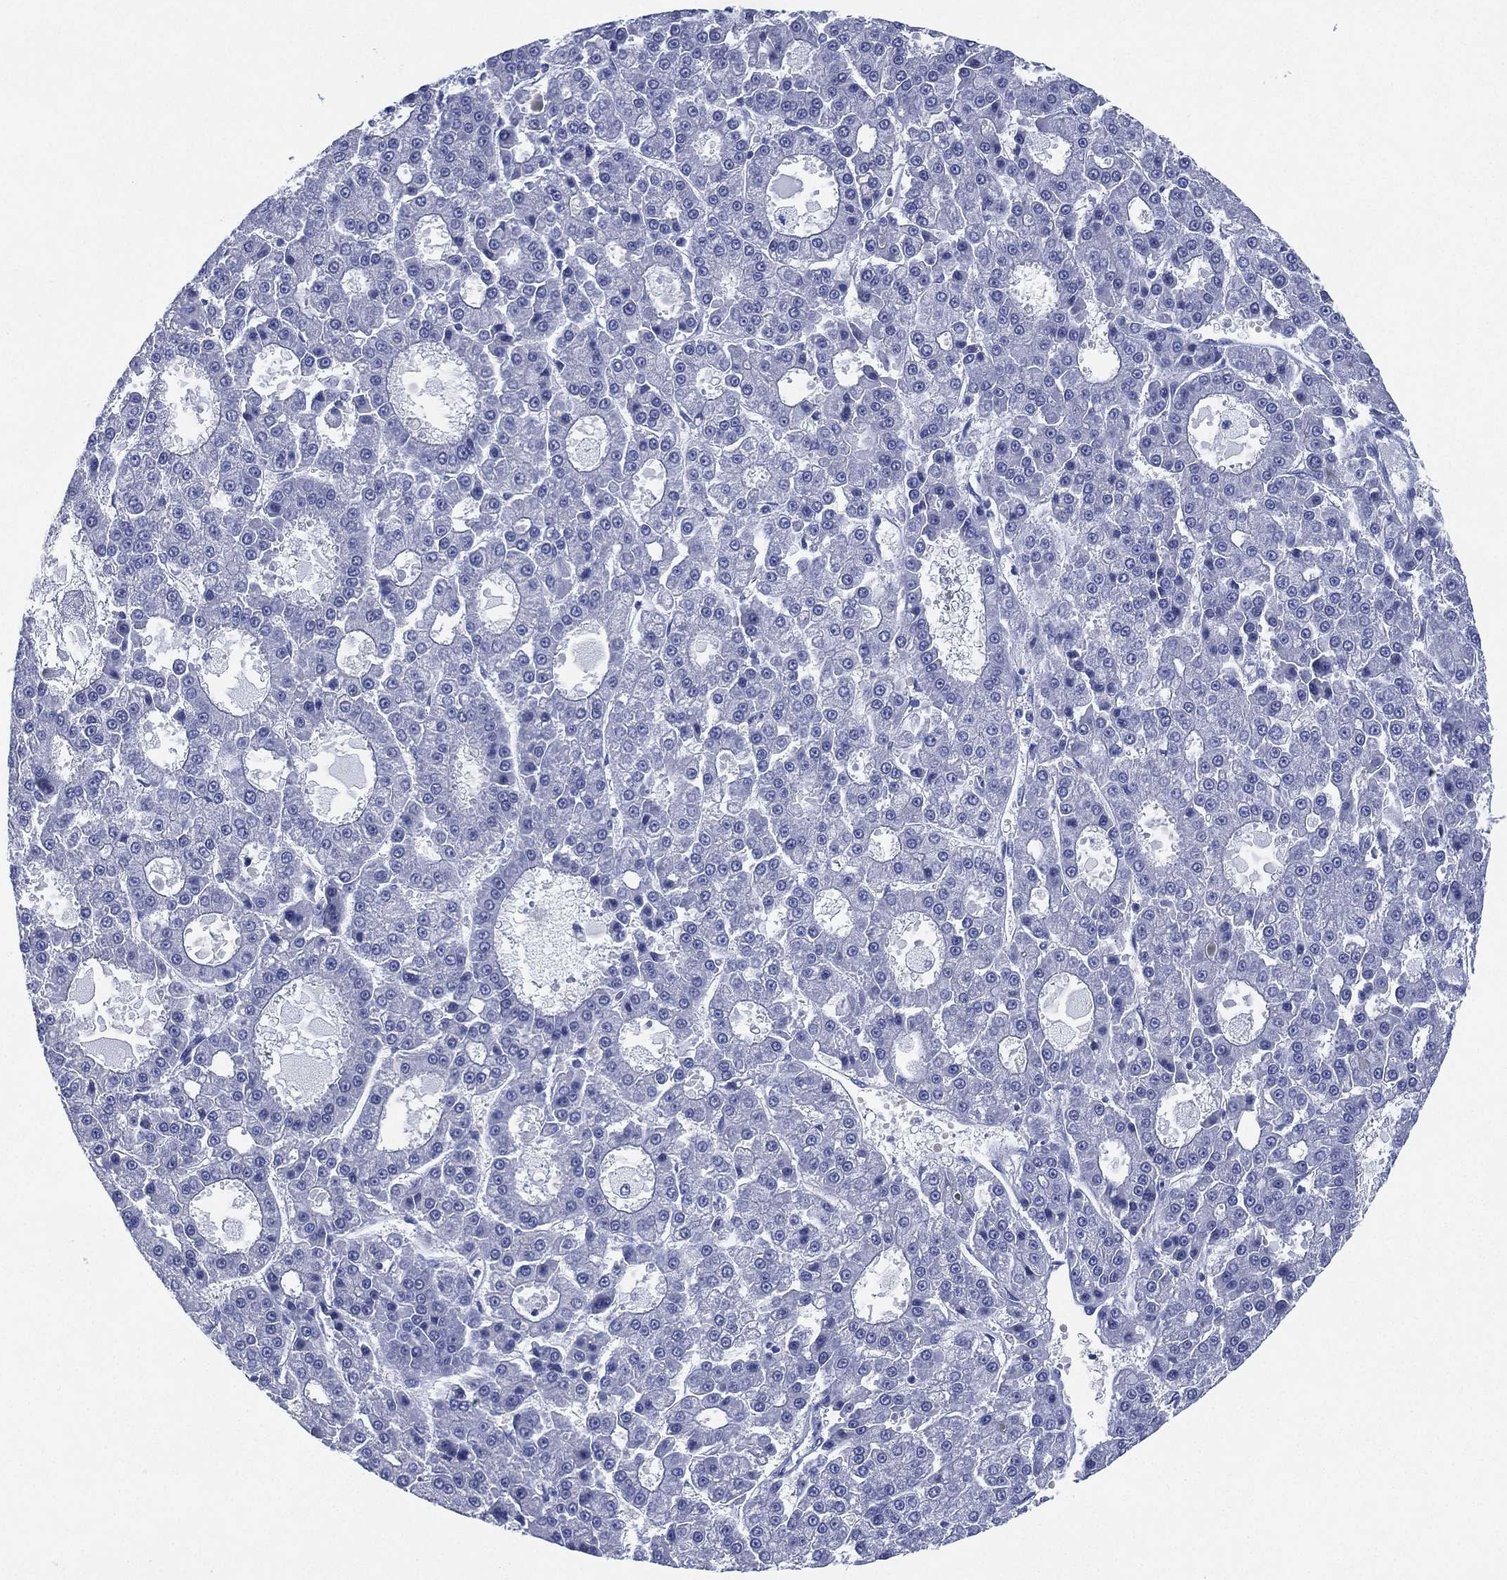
{"staining": {"intensity": "negative", "quantity": "none", "location": "none"}, "tissue": "liver cancer", "cell_type": "Tumor cells", "image_type": "cancer", "snomed": [{"axis": "morphology", "description": "Carcinoma, Hepatocellular, NOS"}, {"axis": "topography", "description": "Liver"}], "caption": "Protein analysis of liver cancer demonstrates no significant positivity in tumor cells. (DAB (3,3'-diaminobenzidine) immunohistochemistry (IHC) with hematoxylin counter stain).", "gene": "SIGLECL1", "patient": {"sex": "male", "age": 70}}